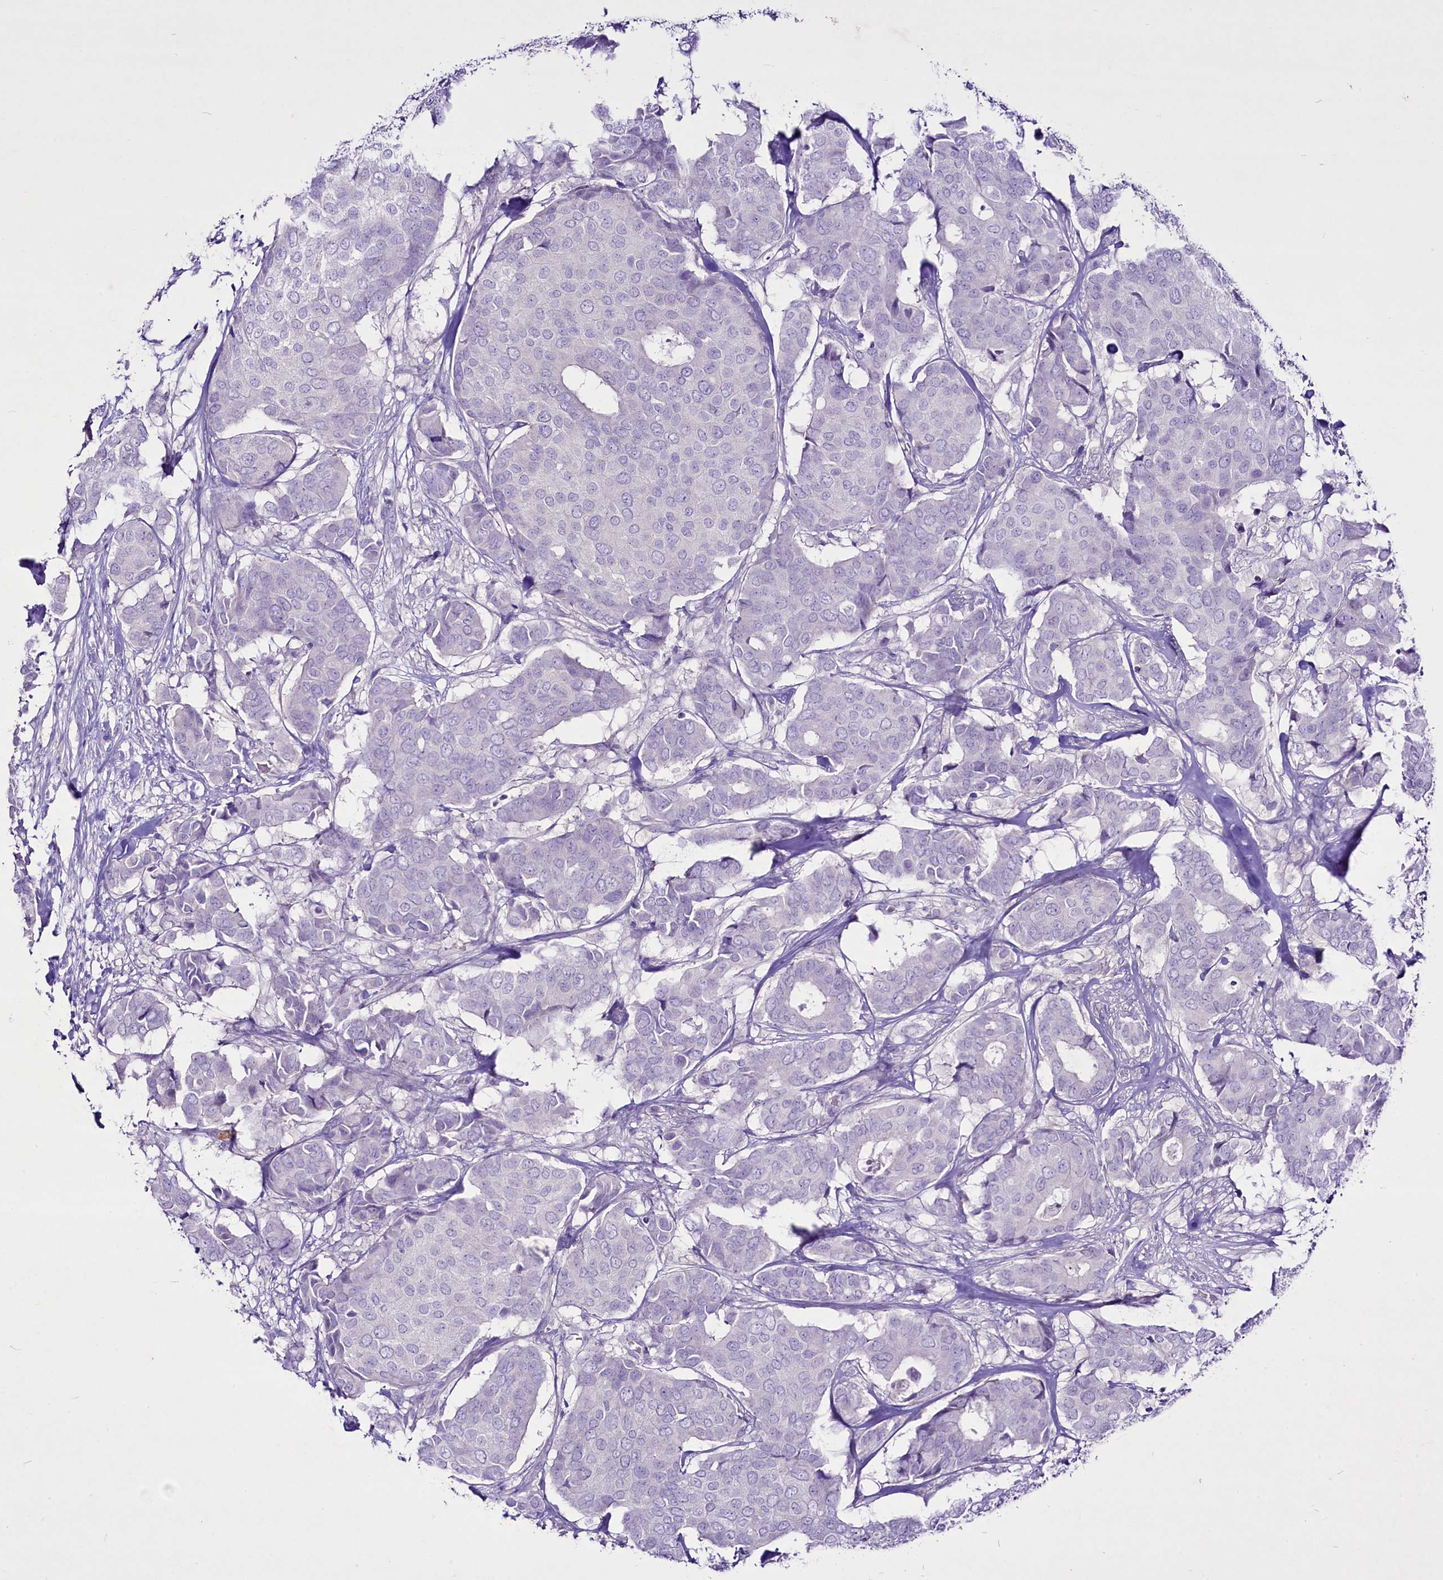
{"staining": {"intensity": "negative", "quantity": "none", "location": "none"}, "tissue": "breast cancer", "cell_type": "Tumor cells", "image_type": "cancer", "snomed": [{"axis": "morphology", "description": "Duct carcinoma"}, {"axis": "topography", "description": "Breast"}], "caption": "DAB (3,3'-diaminobenzidine) immunohistochemical staining of human breast cancer (invasive ductal carcinoma) demonstrates no significant expression in tumor cells.", "gene": "FAM209B", "patient": {"sex": "female", "age": 75}}